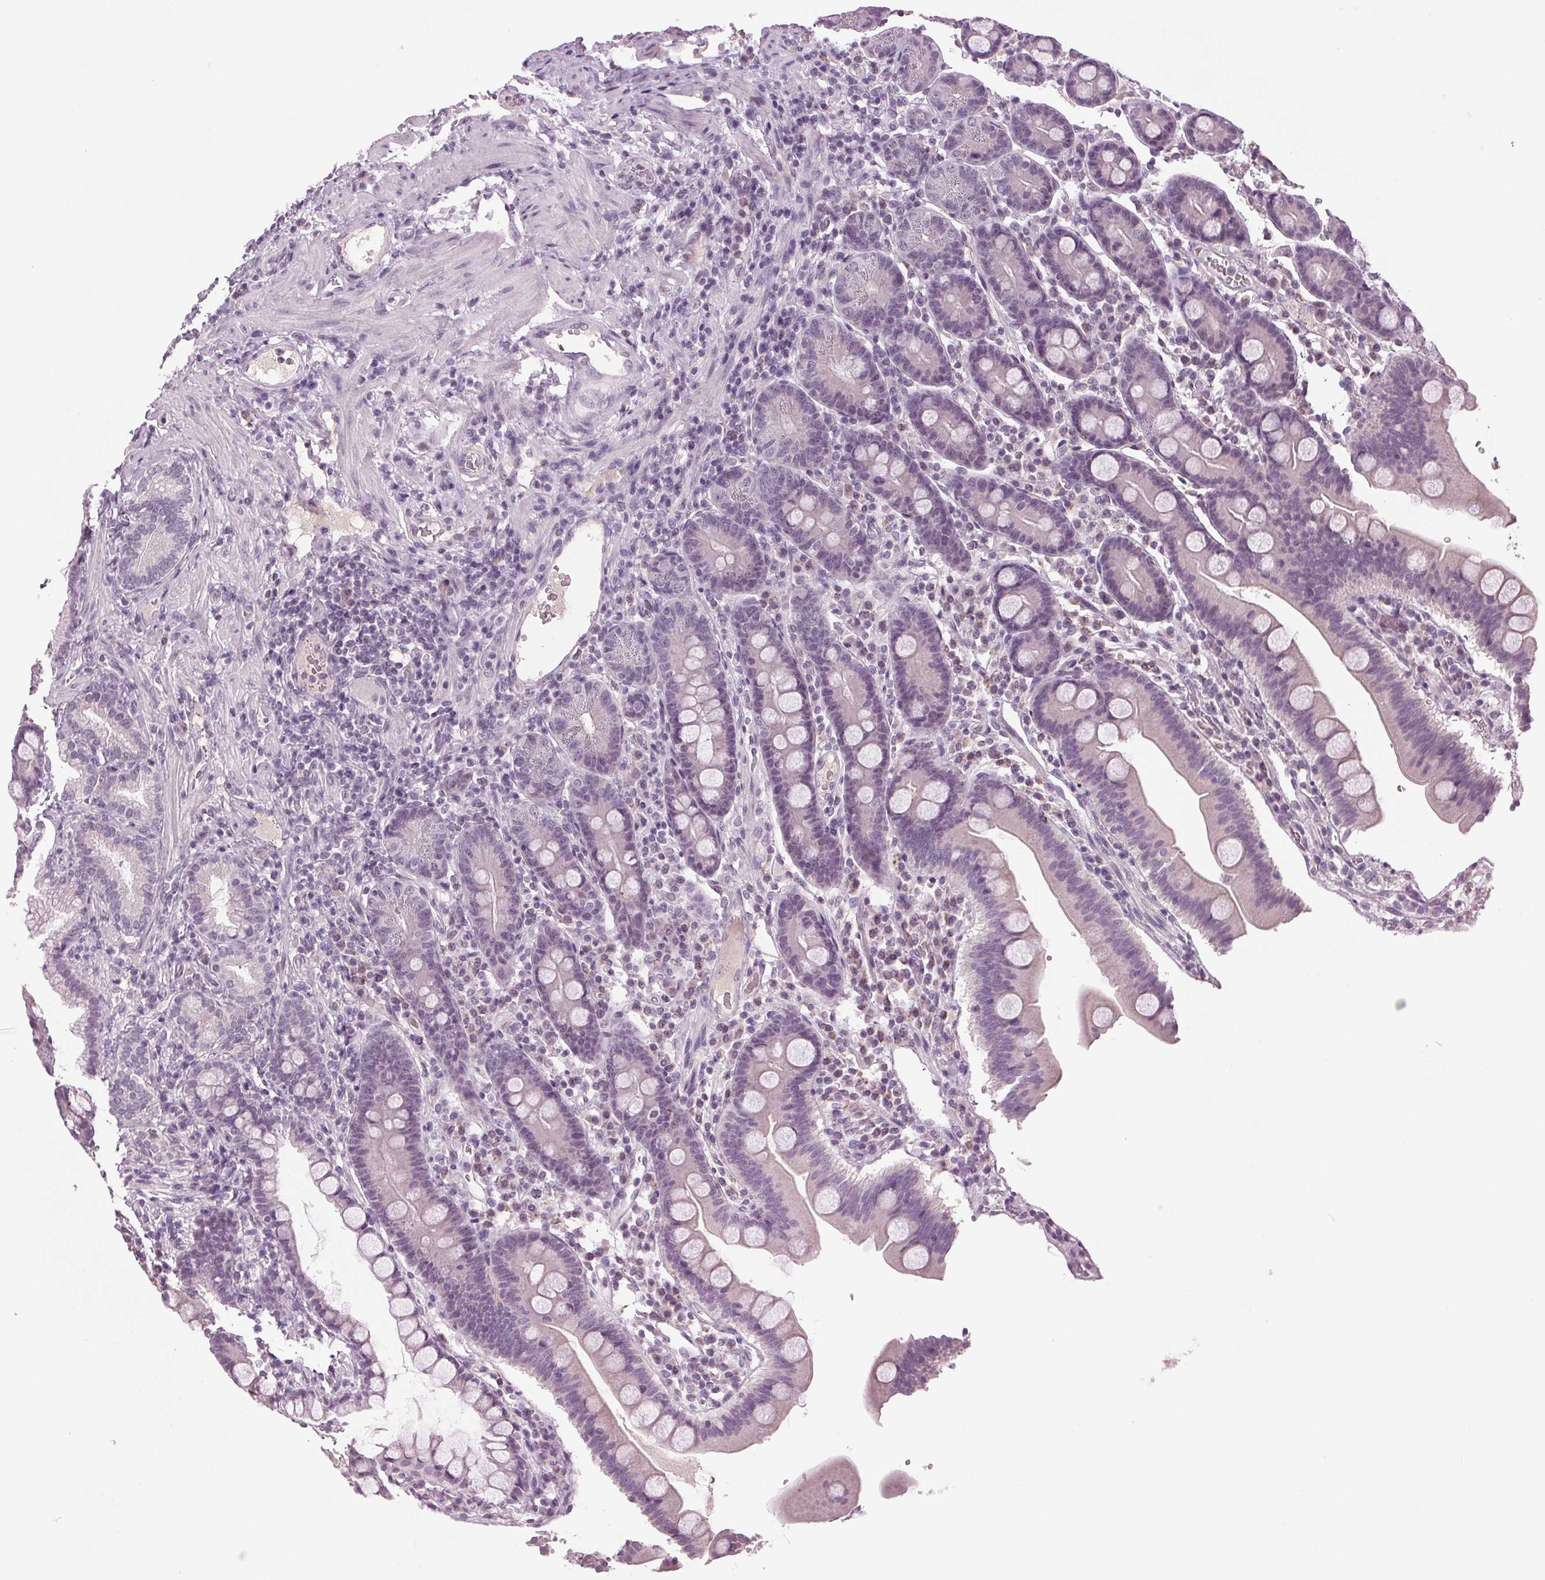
{"staining": {"intensity": "negative", "quantity": "none", "location": "none"}, "tissue": "duodenum", "cell_type": "Glandular cells", "image_type": "normal", "snomed": [{"axis": "morphology", "description": "Normal tissue, NOS"}, {"axis": "topography", "description": "Pancreas"}, {"axis": "topography", "description": "Duodenum"}], "caption": "Immunohistochemistry of benign human duodenum demonstrates no staining in glandular cells.", "gene": "DNAH12", "patient": {"sex": "male", "age": 59}}